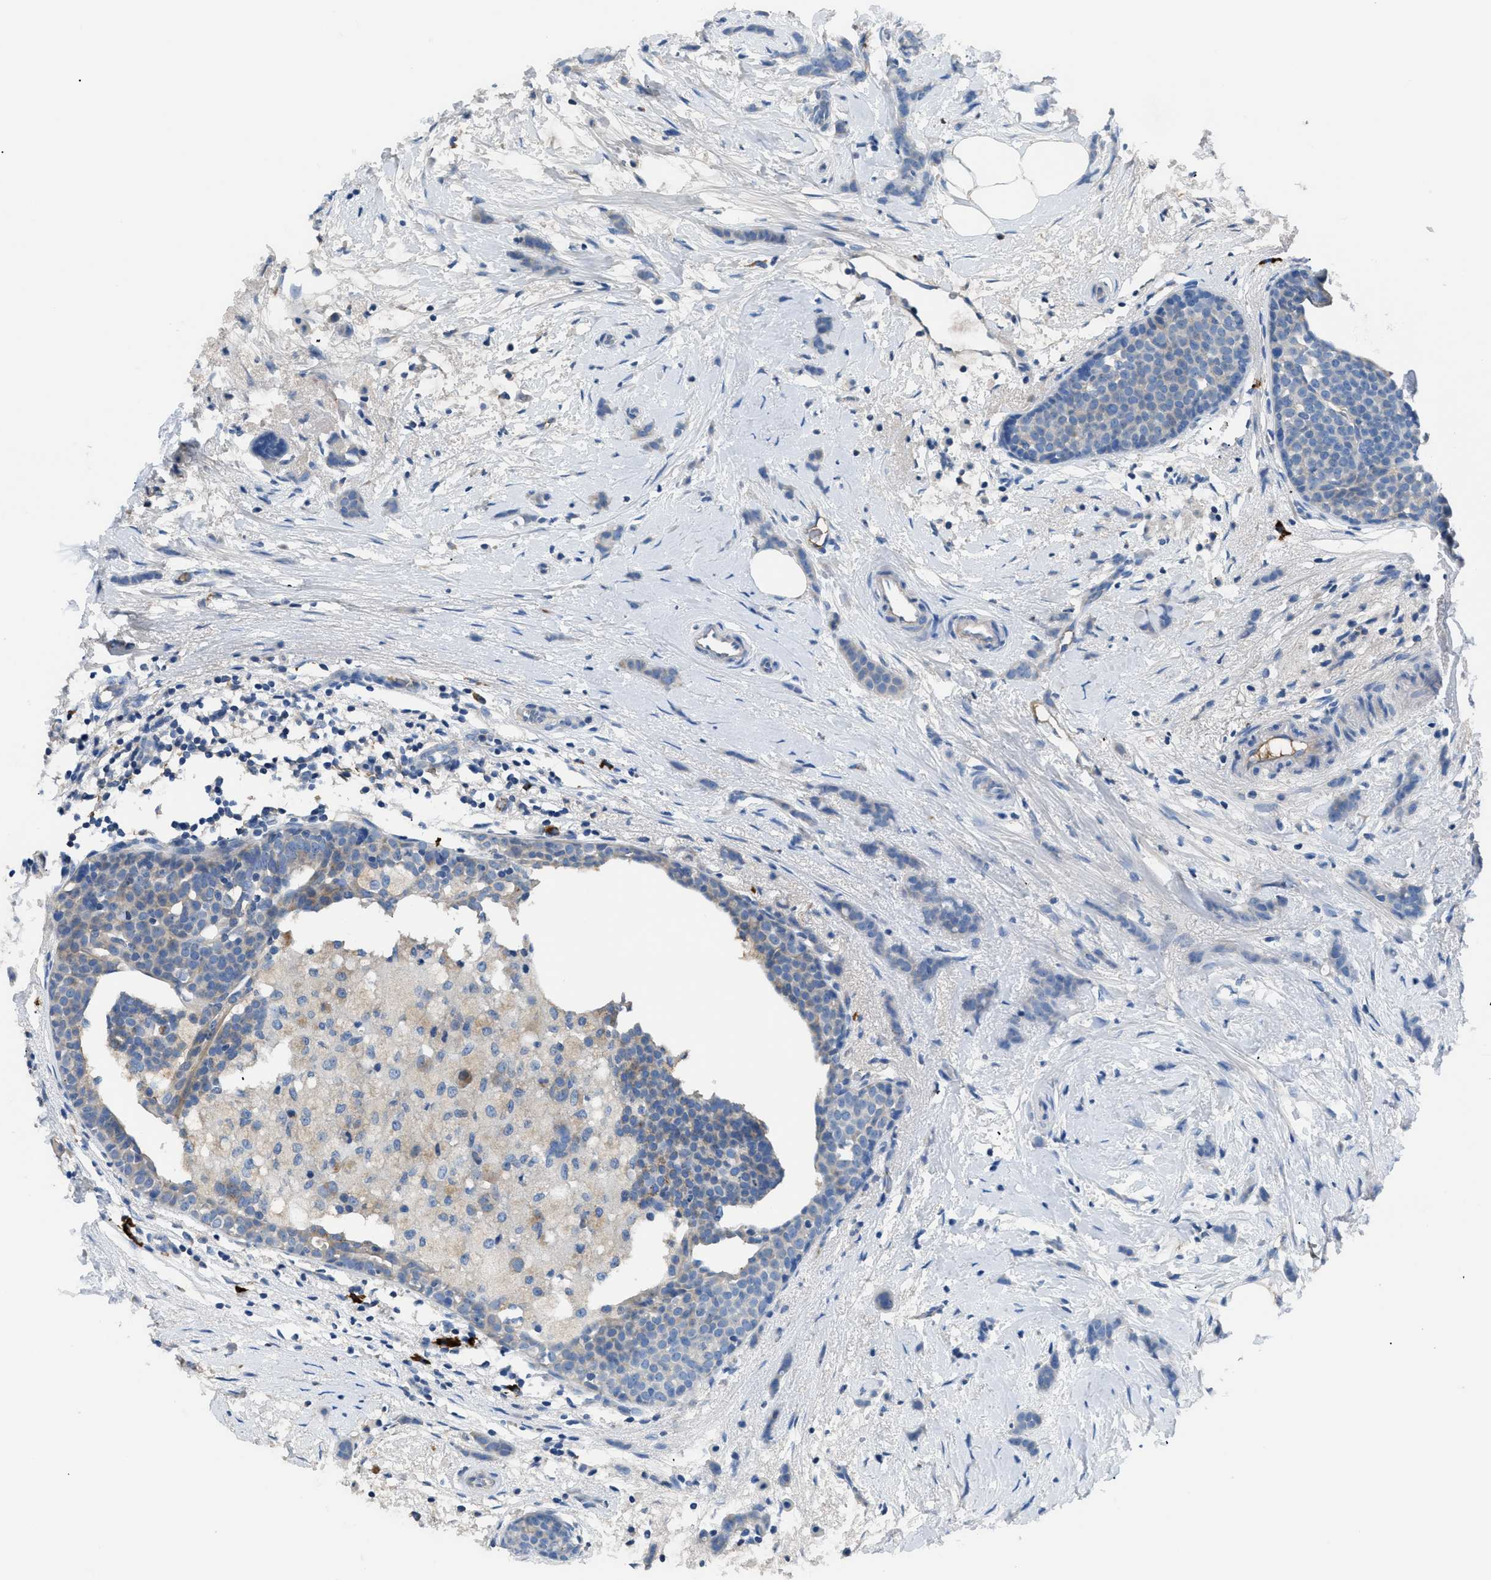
{"staining": {"intensity": "negative", "quantity": "none", "location": "none"}, "tissue": "breast cancer", "cell_type": "Tumor cells", "image_type": "cancer", "snomed": [{"axis": "morphology", "description": "Lobular carcinoma, in situ"}, {"axis": "morphology", "description": "Lobular carcinoma"}, {"axis": "topography", "description": "Breast"}], "caption": "This is an IHC image of breast cancer (lobular carcinoma). There is no positivity in tumor cells.", "gene": "SGCZ", "patient": {"sex": "female", "age": 41}}